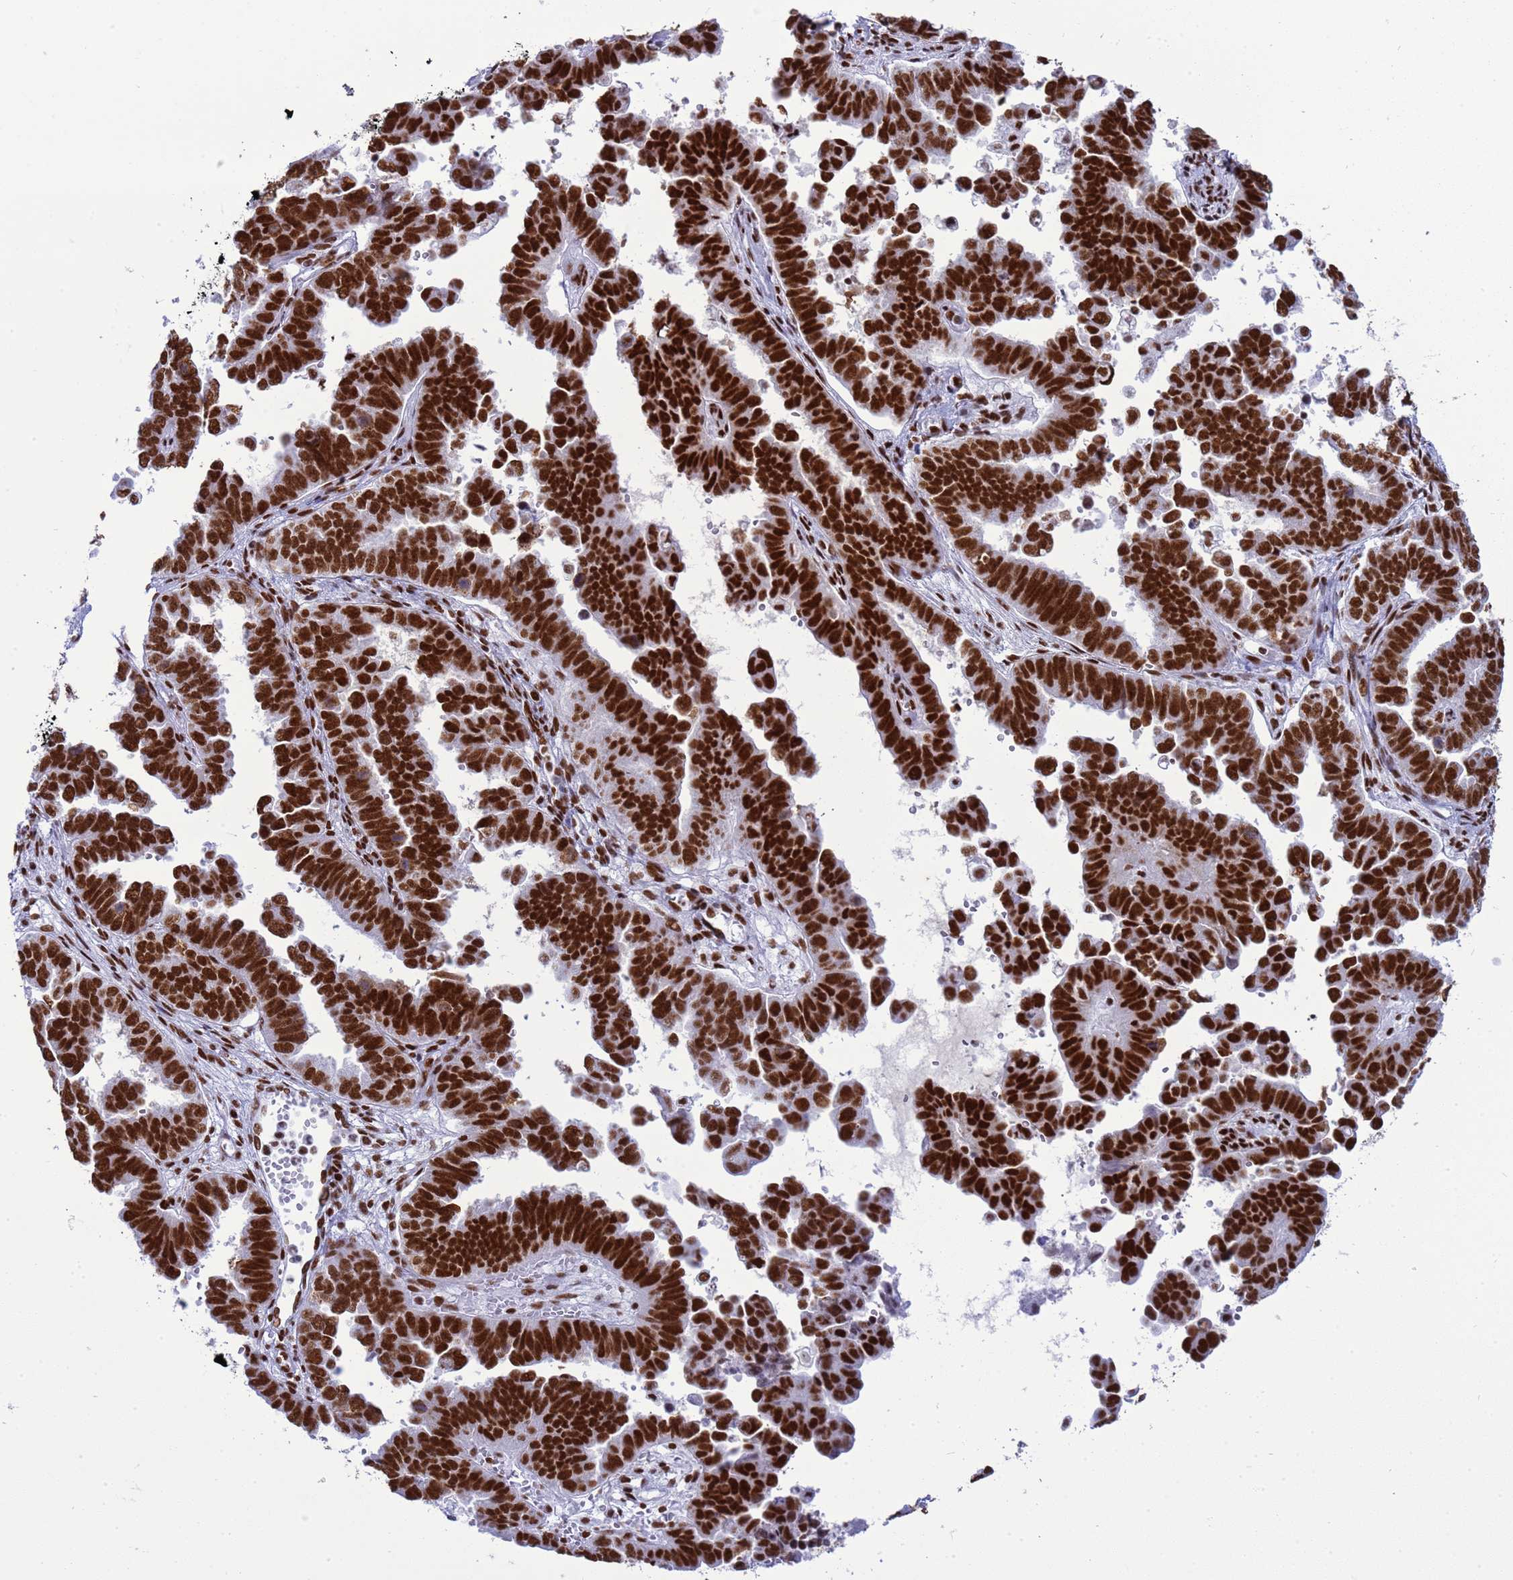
{"staining": {"intensity": "strong", "quantity": ">75%", "location": "nuclear"}, "tissue": "endometrial cancer", "cell_type": "Tumor cells", "image_type": "cancer", "snomed": [{"axis": "morphology", "description": "Adenocarcinoma, NOS"}, {"axis": "topography", "description": "Endometrium"}], "caption": "An IHC histopathology image of neoplastic tissue is shown. Protein staining in brown labels strong nuclear positivity in adenocarcinoma (endometrial) within tumor cells. The staining is performed using DAB (3,3'-diaminobenzidine) brown chromogen to label protein expression. The nuclei are counter-stained blue using hematoxylin.", "gene": "RALY", "patient": {"sex": "female", "age": 75}}